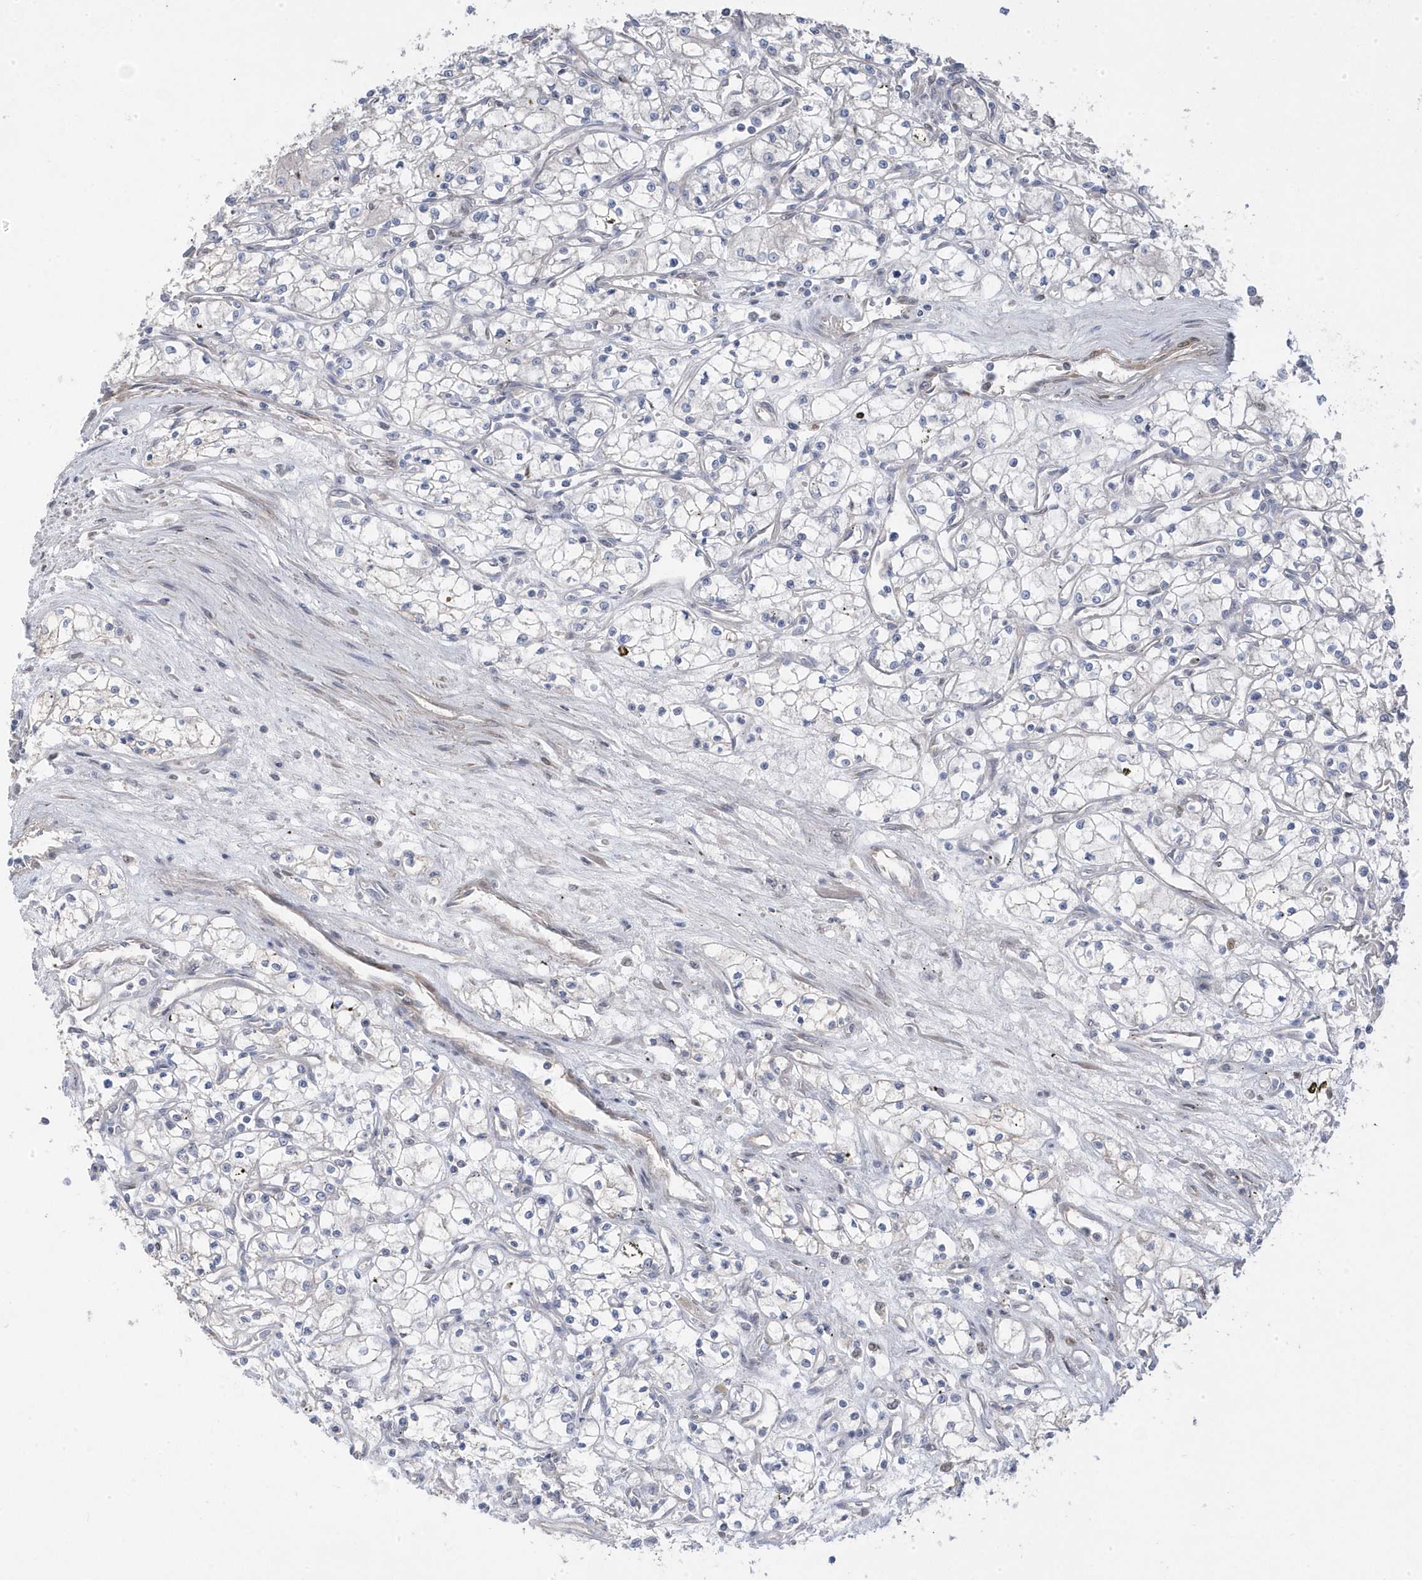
{"staining": {"intensity": "negative", "quantity": "none", "location": "none"}, "tissue": "renal cancer", "cell_type": "Tumor cells", "image_type": "cancer", "snomed": [{"axis": "morphology", "description": "Adenocarcinoma, NOS"}, {"axis": "topography", "description": "Kidney"}], "caption": "IHC of human renal cancer exhibits no positivity in tumor cells. (Brightfield microscopy of DAB (3,3'-diaminobenzidine) IHC at high magnification).", "gene": "GTPBP6", "patient": {"sex": "male", "age": 59}}